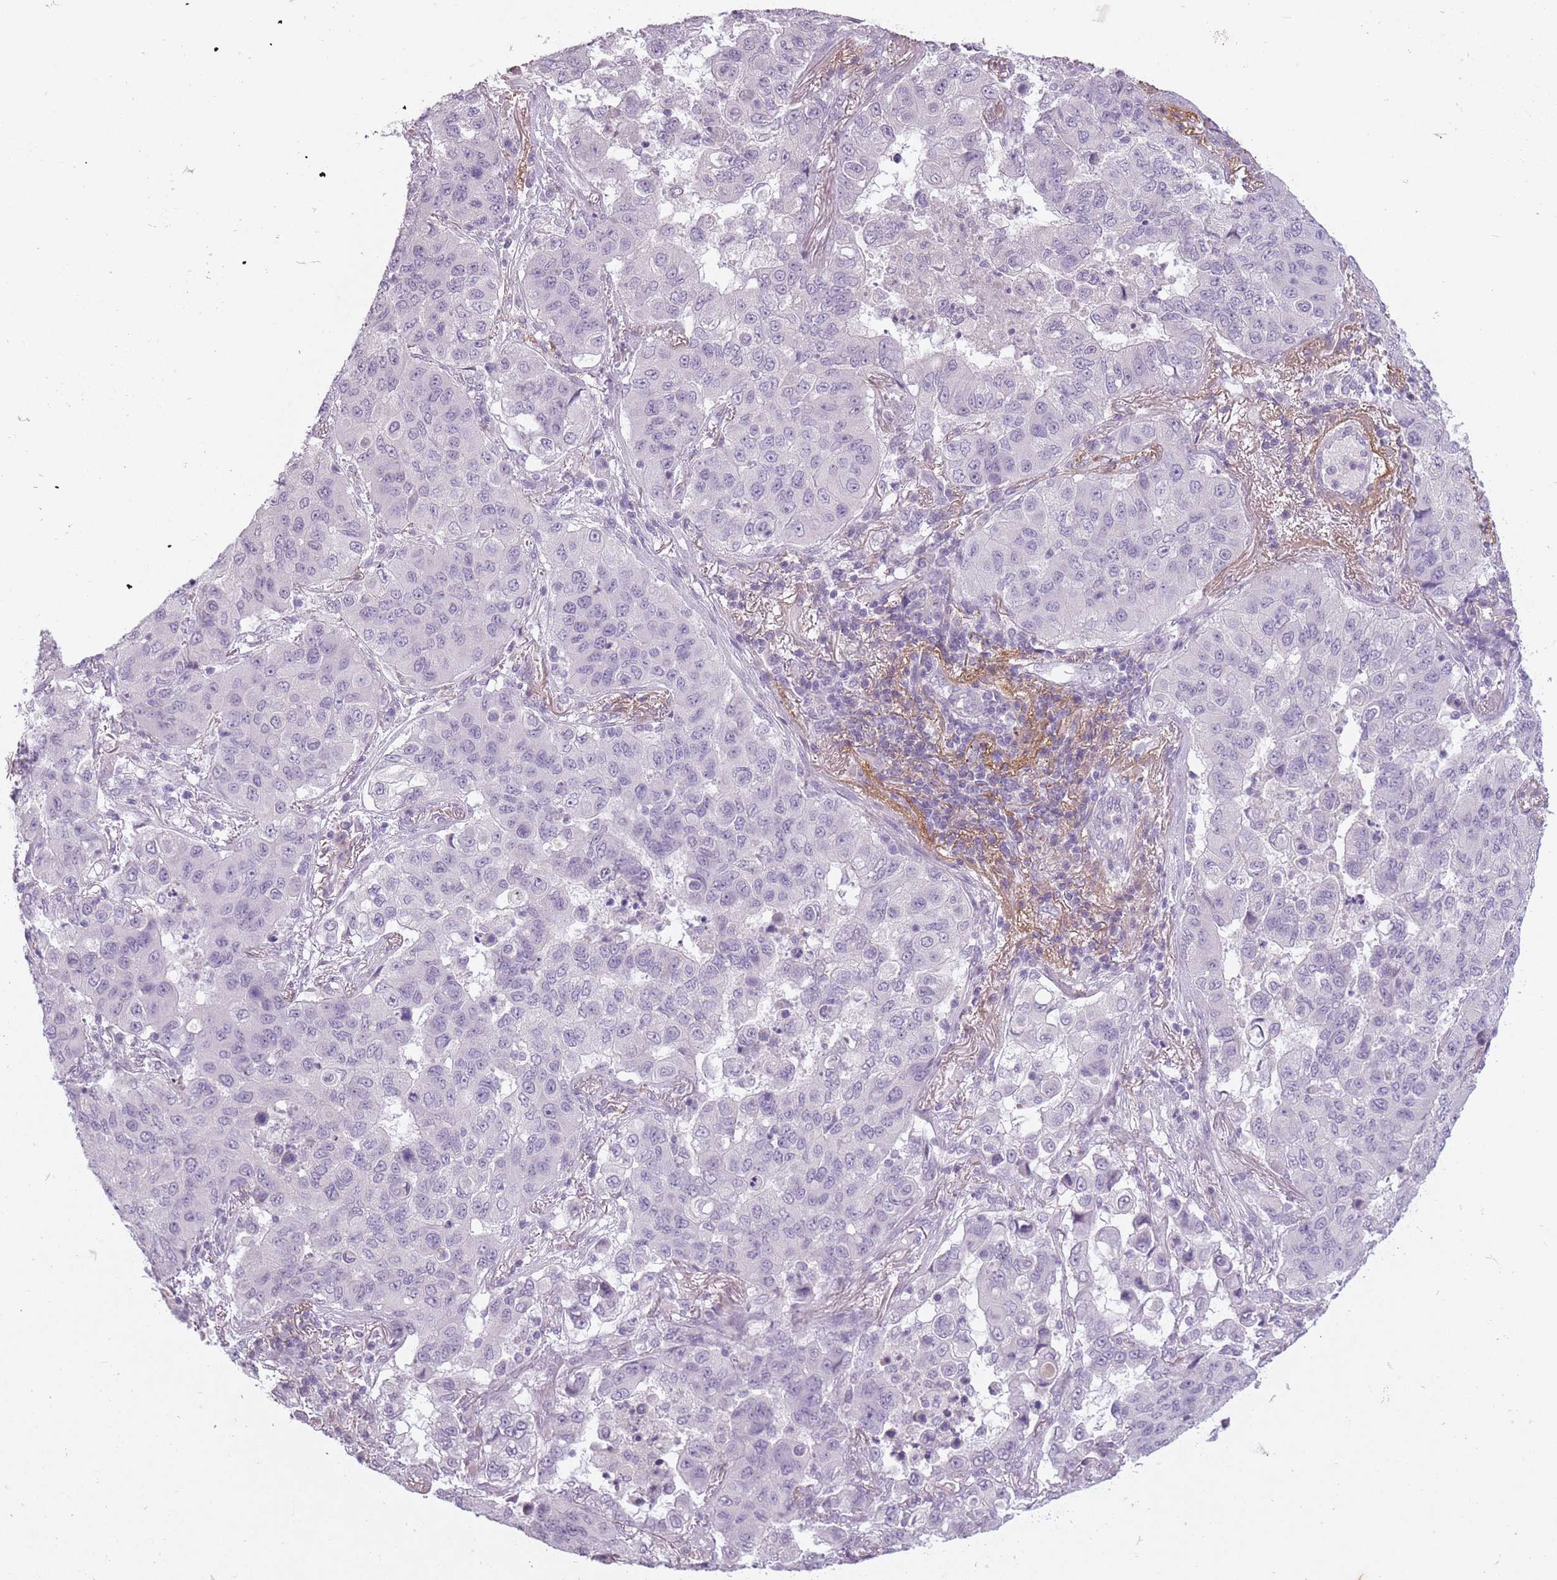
{"staining": {"intensity": "negative", "quantity": "none", "location": "none"}, "tissue": "lung cancer", "cell_type": "Tumor cells", "image_type": "cancer", "snomed": [{"axis": "morphology", "description": "Squamous cell carcinoma, NOS"}, {"axis": "topography", "description": "Lung"}], "caption": "Tumor cells show no significant staining in lung squamous cell carcinoma. (Stains: DAB (3,3'-diaminobenzidine) immunohistochemistry (IHC) with hematoxylin counter stain, Microscopy: brightfield microscopy at high magnification).", "gene": "RFX4", "patient": {"sex": "male", "age": 74}}